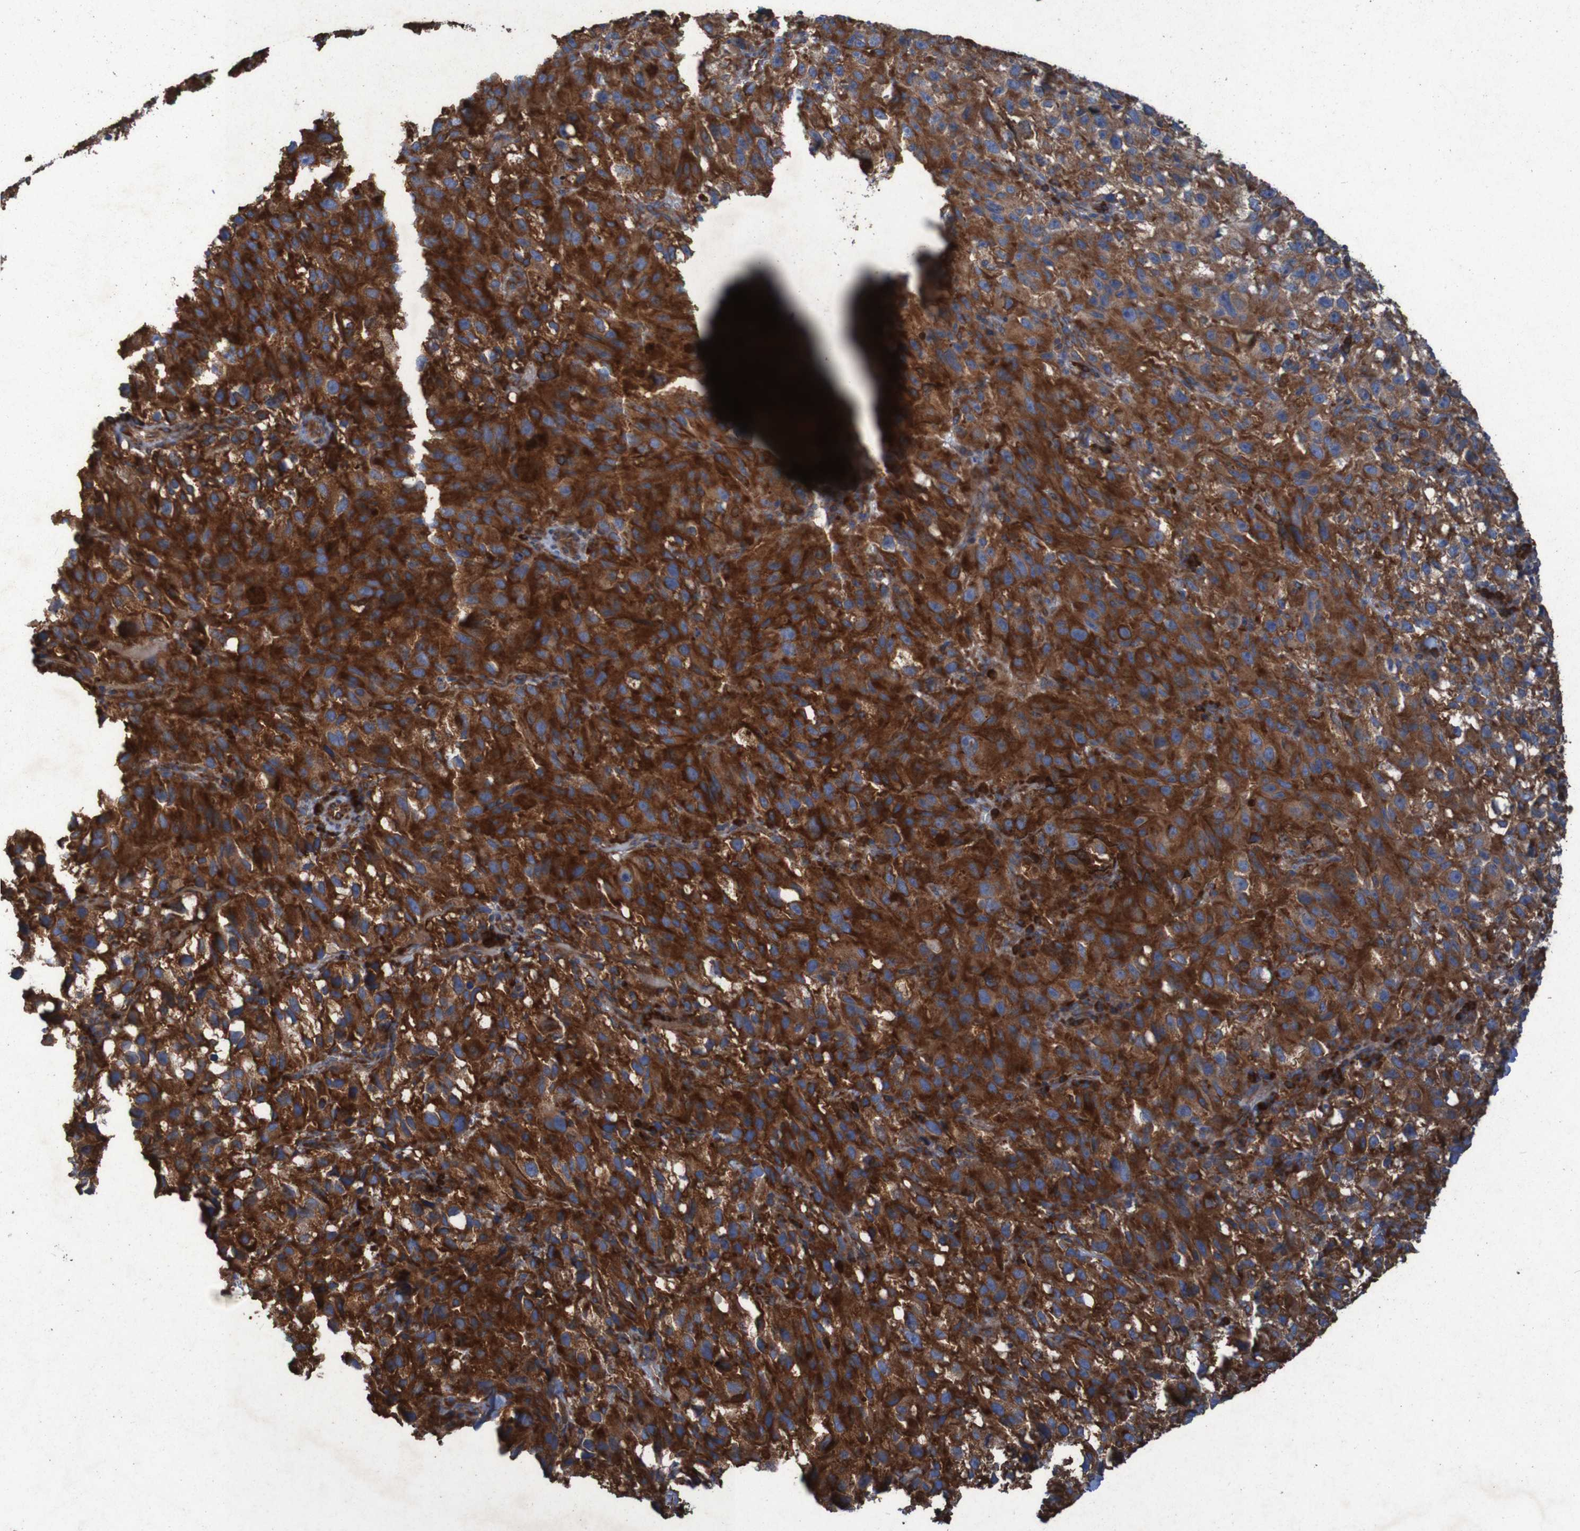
{"staining": {"intensity": "strong", "quantity": ">75%", "location": "cytoplasmic/membranous"}, "tissue": "melanoma", "cell_type": "Tumor cells", "image_type": "cancer", "snomed": [{"axis": "morphology", "description": "Malignant melanoma, NOS"}, {"axis": "topography", "description": "Skin"}], "caption": "Immunohistochemistry histopathology image of neoplastic tissue: human malignant melanoma stained using immunohistochemistry displays high levels of strong protein expression localized specifically in the cytoplasmic/membranous of tumor cells, appearing as a cytoplasmic/membranous brown color.", "gene": "RPL10", "patient": {"sex": "female", "age": 104}}